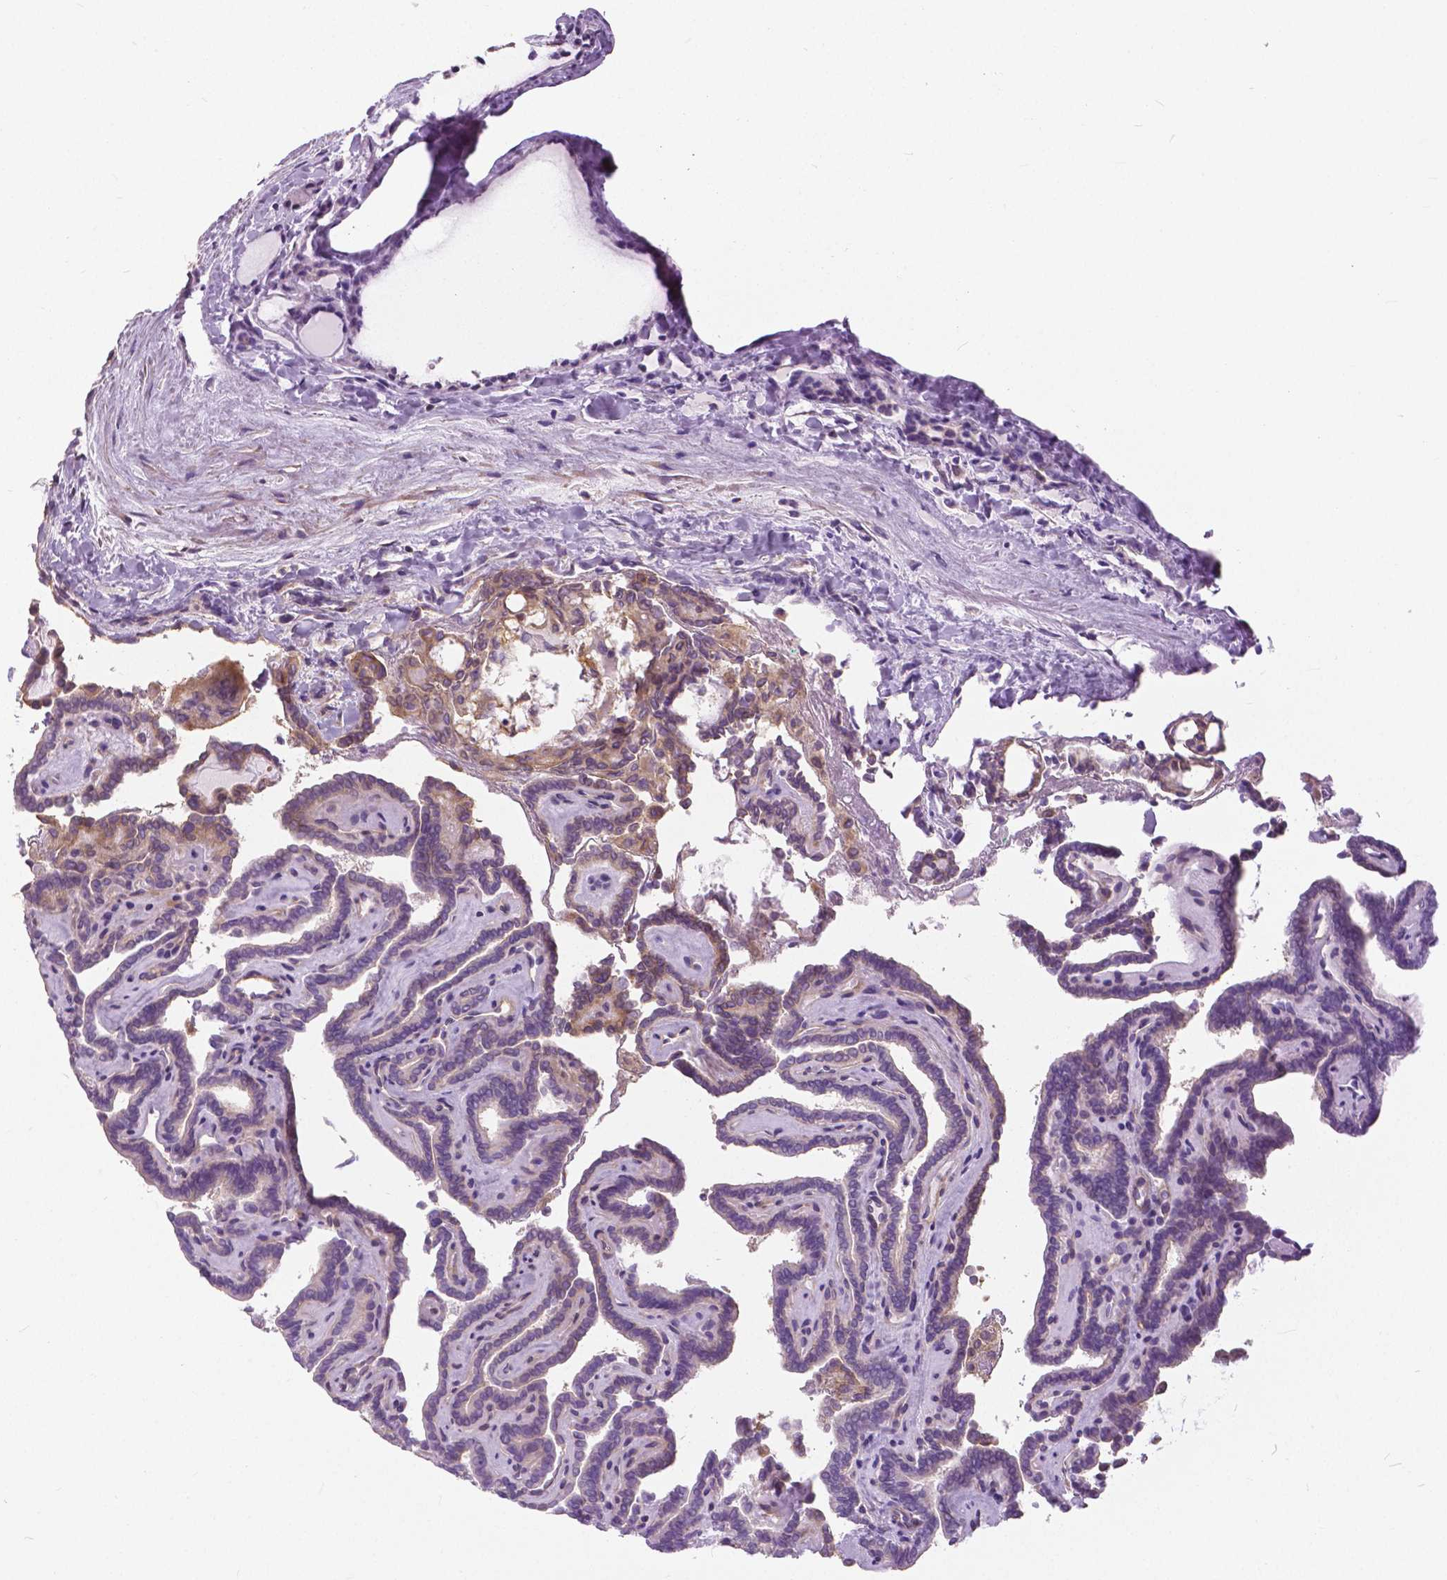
{"staining": {"intensity": "weak", "quantity": "<25%", "location": "cytoplasmic/membranous"}, "tissue": "thyroid cancer", "cell_type": "Tumor cells", "image_type": "cancer", "snomed": [{"axis": "morphology", "description": "Papillary adenocarcinoma, NOS"}, {"axis": "topography", "description": "Thyroid gland"}], "caption": "A high-resolution micrograph shows immunohistochemistry staining of thyroid cancer, which exhibits no significant expression in tumor cells. (DAB (3,3'-diaminobenzidine) IHC with hematoxylin counter stain).", "gene": "ANXA13", "patient": {"sex": "female", "age": 21}}